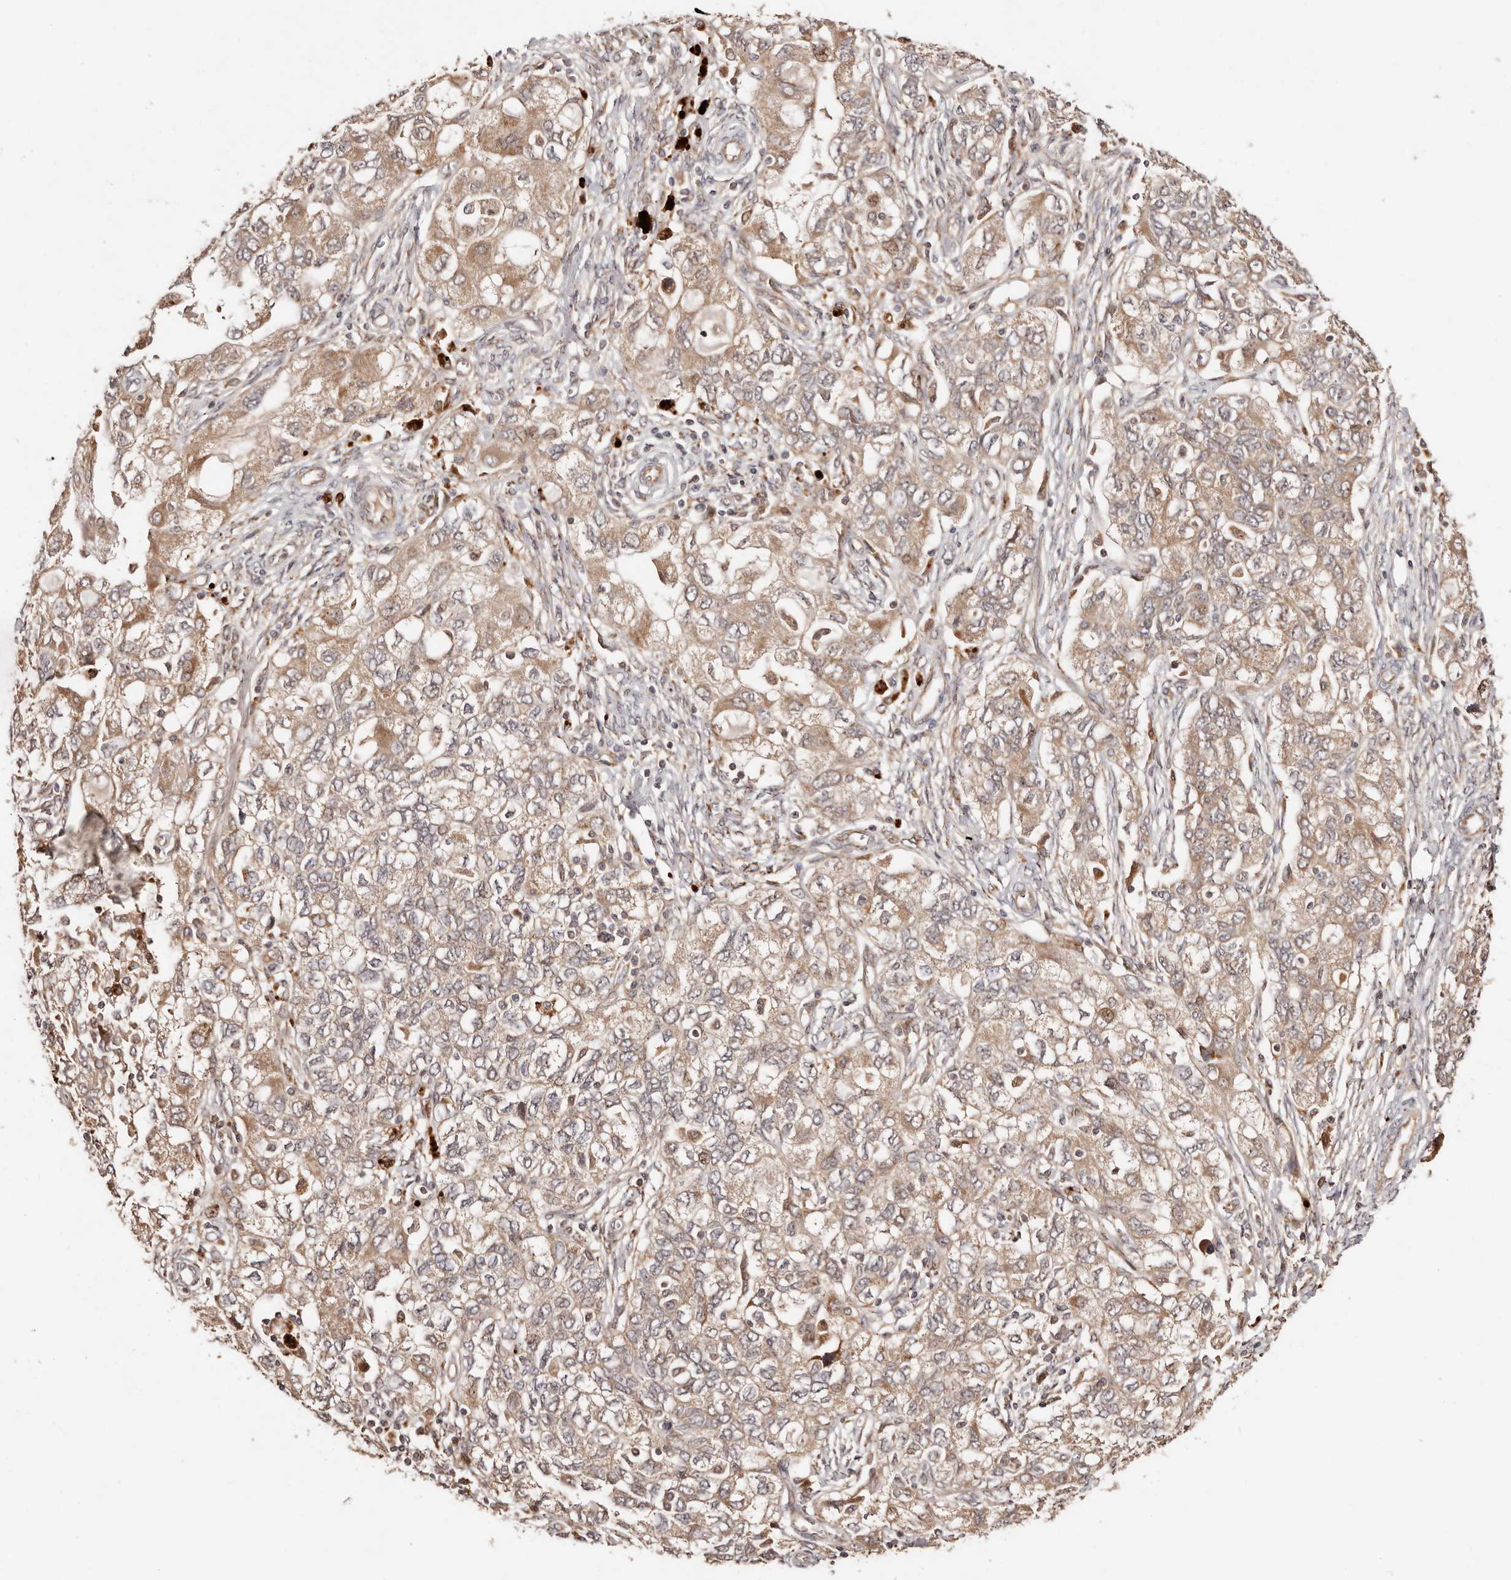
{"staining": {"intensity": "moderate", "quantity": ">75%", "location": "cytoplasmic/membranous"}, "tissue": "ovarian cancer", "cell_type": "Tumor cells", "image_type": "cancer", "snomed": [{"axis": "morphology", "description": "Carcinoma, NOS"}, {"axis": "morphology", "description": "Cystadenocarcinoma, serous, NOS"}, {"axis": "topography", "description": "Ovary"}], "caption": "Tumor cells demonstrate medium levels of moderate cytoplasmic/membranous expression in approximately >75% of cells in human ovarian carcinoma.", "gene": "PTPN22", "patient": {"sex": "female", "age": 69}}